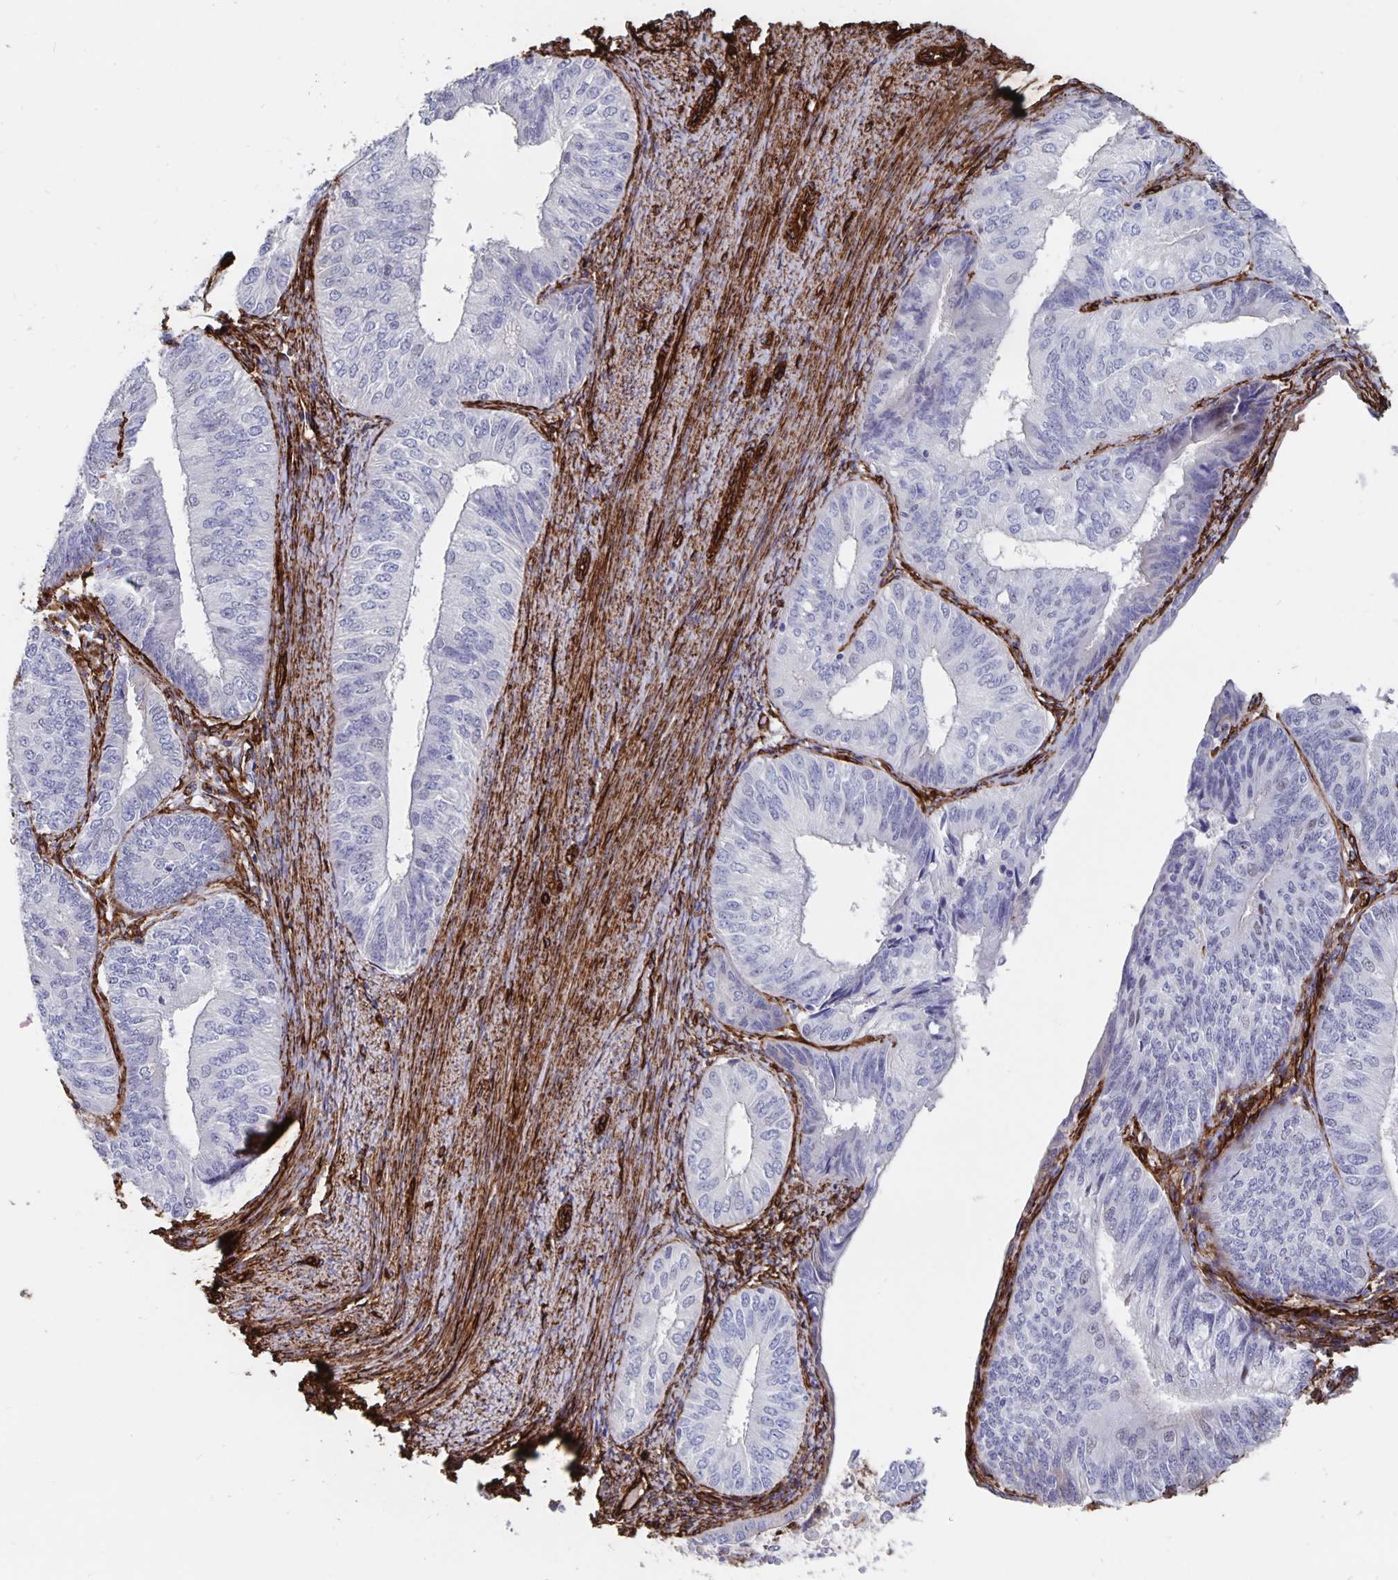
{"staining": {"intensity": "negative", "quantity": "none", "location": "none"}, "tissue": "endometrial cancer", "cell_type": "Tumor cells", "image_type": "cancer", "snomed": [{"axis": "morphology", "description": "Adenocarcinoma, NOS"}, {"axis": "topography", "description": "Endometrium"}], "caption": "This histopathology image is of endometrial cancer (adenocarcinoma) stained with immunohistochemistry (IHC) to label a protein in brown with the nuclei are counter-stained blue. There is no expression in tumor cells.", "gene": "DCHS2", "patient": {"sex": "female", "age": 58}}